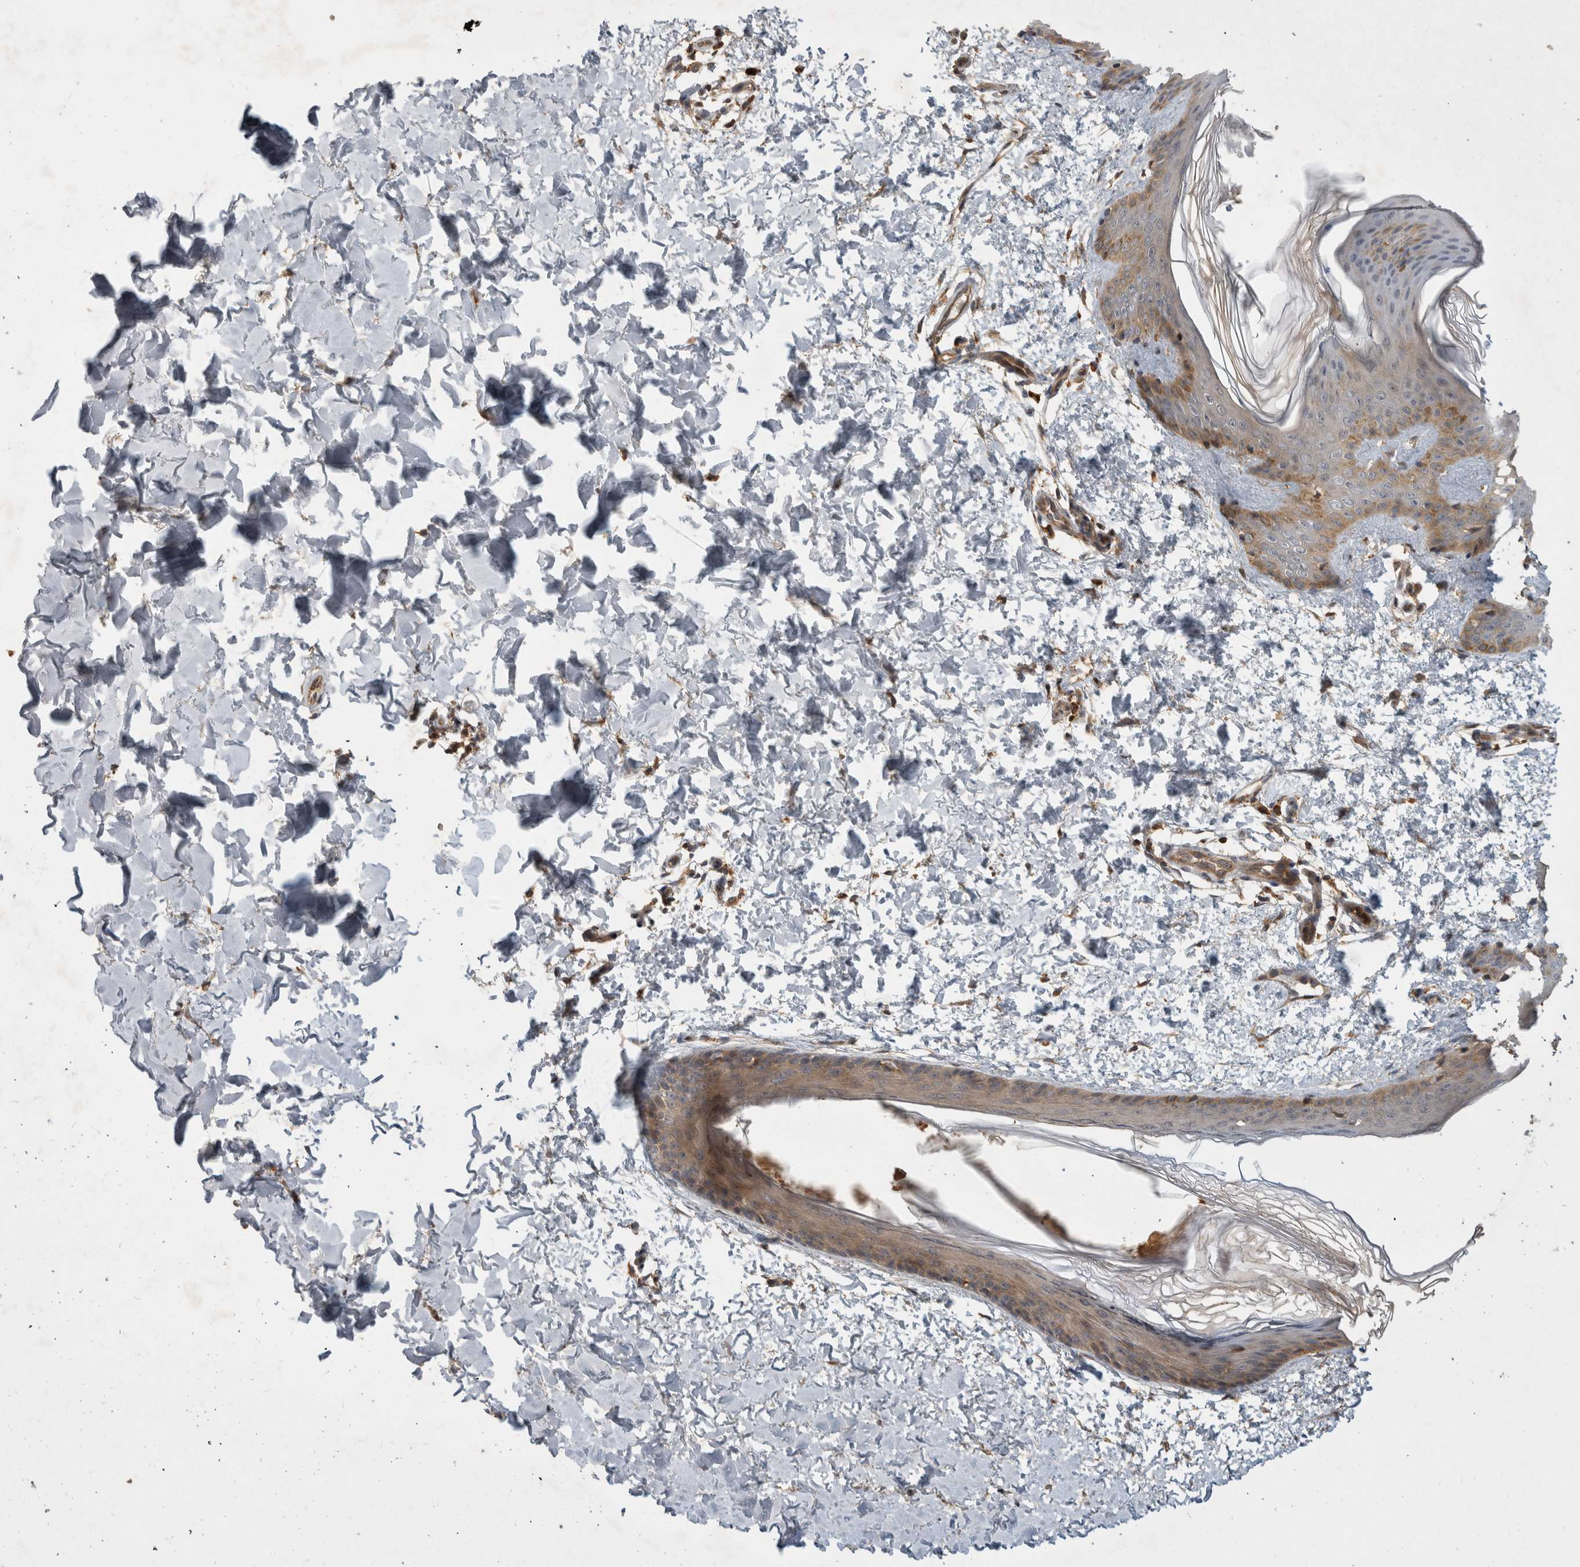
{"staining": {"intensity": "moderate", "quantity": ">75%", "location": "cytoplasmic/membranous,nuclear"}, "tissue": "skin", "cell_type": "Fibroblasts", "image_type": "normal", "snomed": [{"axis": "morphology", "description": "Normal tissue, NOS"}, {"axis": "morphology", "description": "Neoplasm, benign, NOS"}, {"axis": "topography", "description": "Skin"}, {"axis": "topography", "description": "Soft tissue"}], "caption": "Skin stained with DAB immunohistochemistry (IHC) exhibits medium levels of moderate cytoplasmic/membranous,nuclear positivity in about >75% of fibroblasts. (DAB IHC with brightfield microscopy, high magnification).", "gene": "VEPH1", "patient": {"sex": "male", "age": 26}}